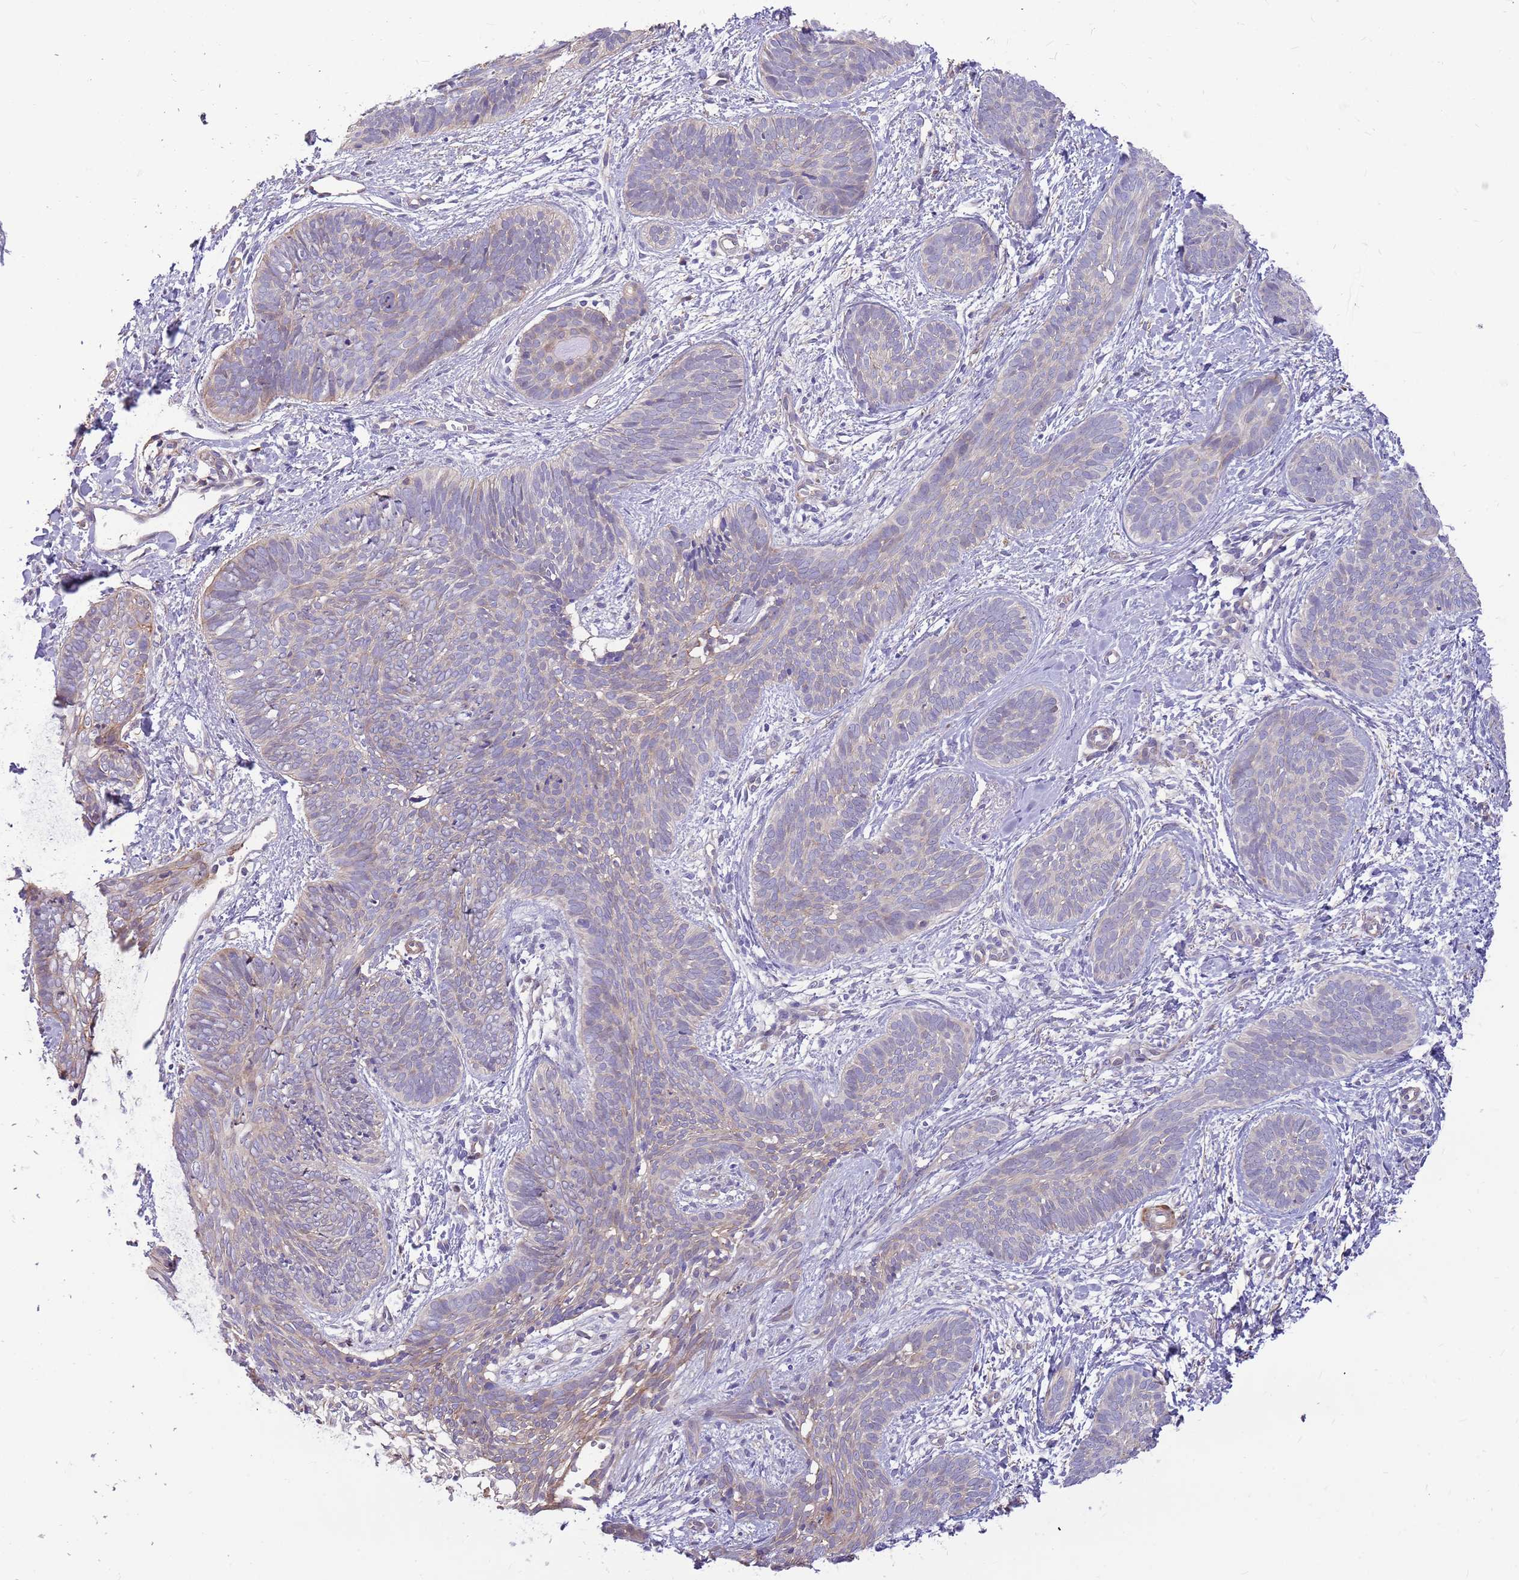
{"staining": {"intensity": "weak", "quantity": "<25%", "location": "cytoplasmic/membranous"}, "tissue": "skin cancer", "cell_type": "Tumor cells", "image_type": "cancer", "snomed": [{"axis": "morphology", "description": "Basal cell carcinoma"}, {"axis": "topography", "description": "Skin"}], "caption": "This is an IHC photomicrograph of human skin cancer. There is no expression in tumor cells.", "gene": "MVD", "patient": {"sex": "female", "age": 81}}